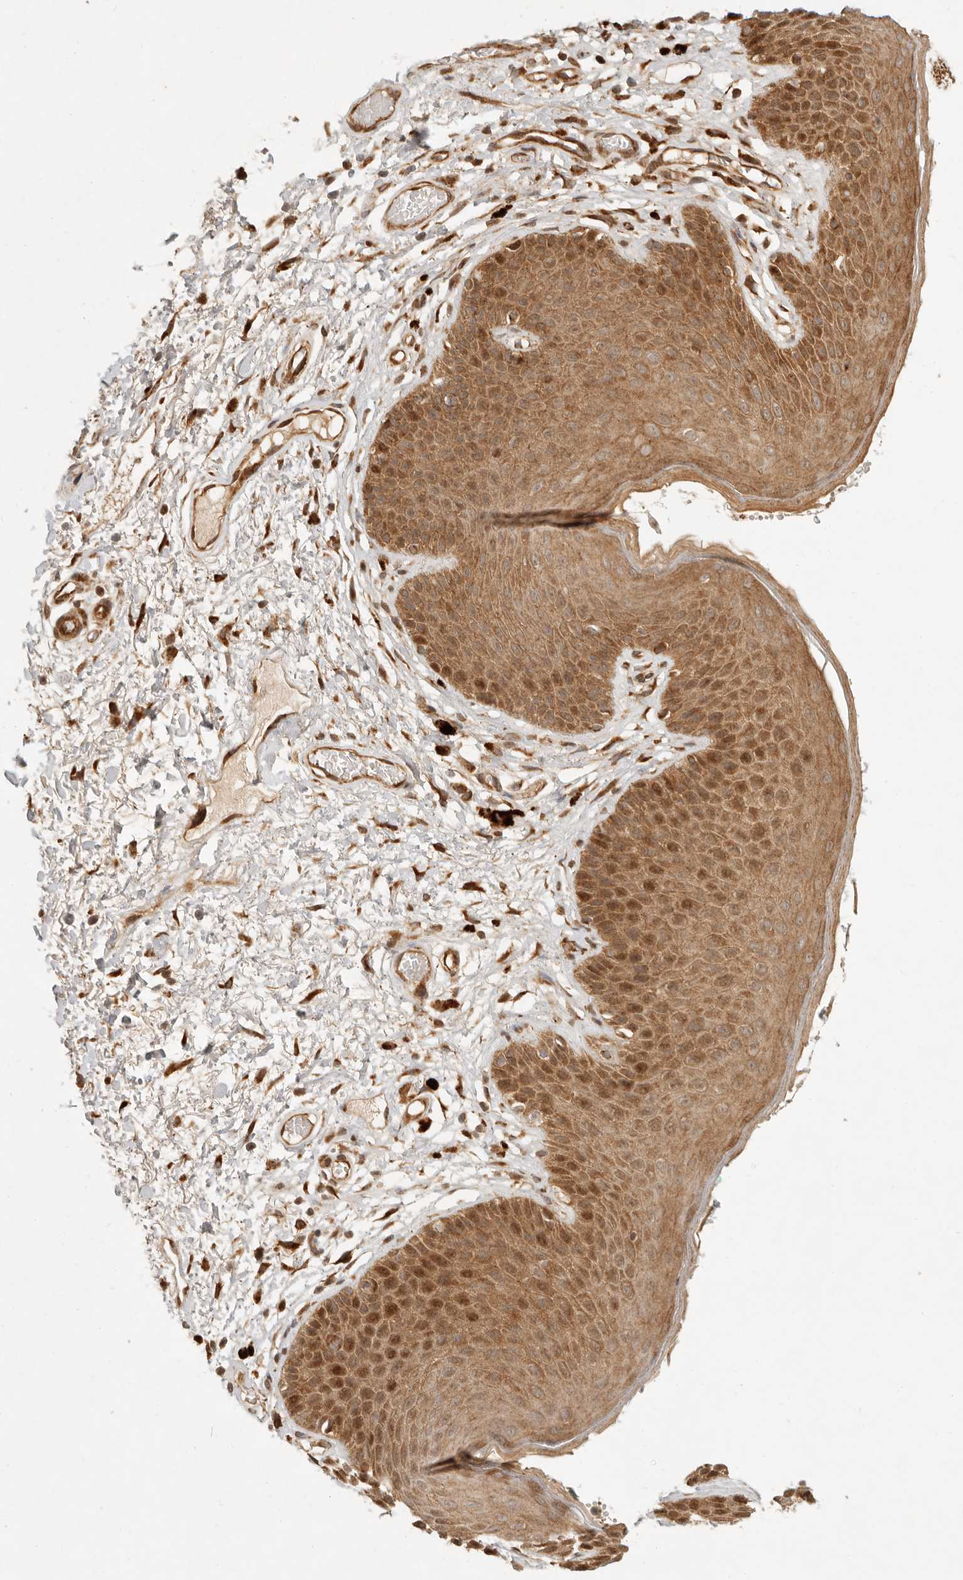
{"staining": {"intensity": "moderate", "quantity": ">75%", "location": "cytoplasmic/membranous,nuclear"}, "tissue": "skin", "cell_type": "Epidermal cells", "image_type": "normal", "snomed": [{"axis": "morphology", "description": "Normal tissue, NOS"}, {"axis": "topography", "description": "Anal"}], "caption": "Protein analysis of benign skin exhibits moderate cytoplasmic/membranous,nuclear positivity in approximately >75% of epidermal cells.", "gene": "KLHL38", "patient": {"sex": "male", "age": 74}}